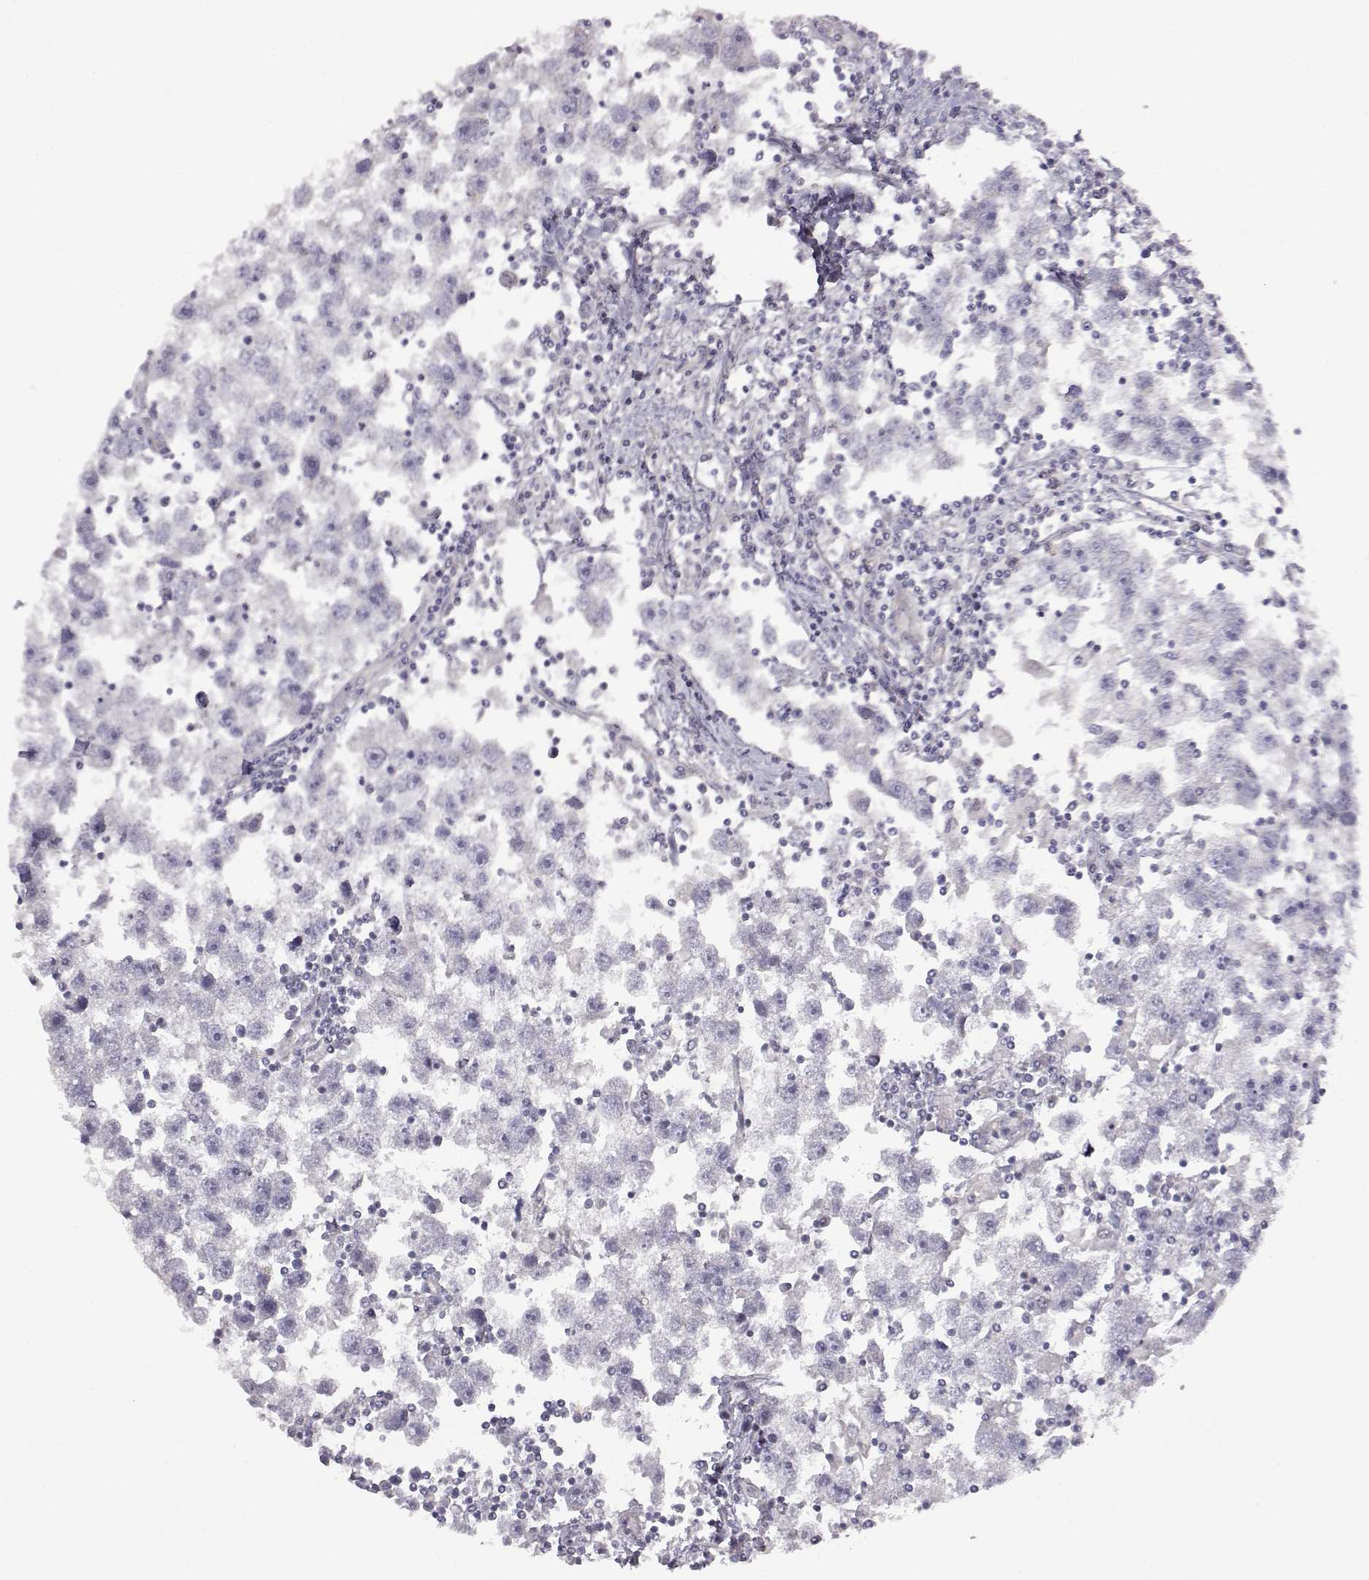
{"staining": {"intensity": "negative", "quantity": "none", "location": "none"}, "tissue": "testis cancer", "cell_type": "Tumor cells", "image_type": "cancer", "snomed": [{"axis": "morphology", "description": "Seminoma, NOS"}, {"axis": "topography", "description": "Testis"}], "caption": "IHC histopathology image of human seminoma (testis) stained for a protein (brown), which demonstrates no expression in tumor cells.", "gene": "DDC", "patient": {"sex": "male", "age": 30}}